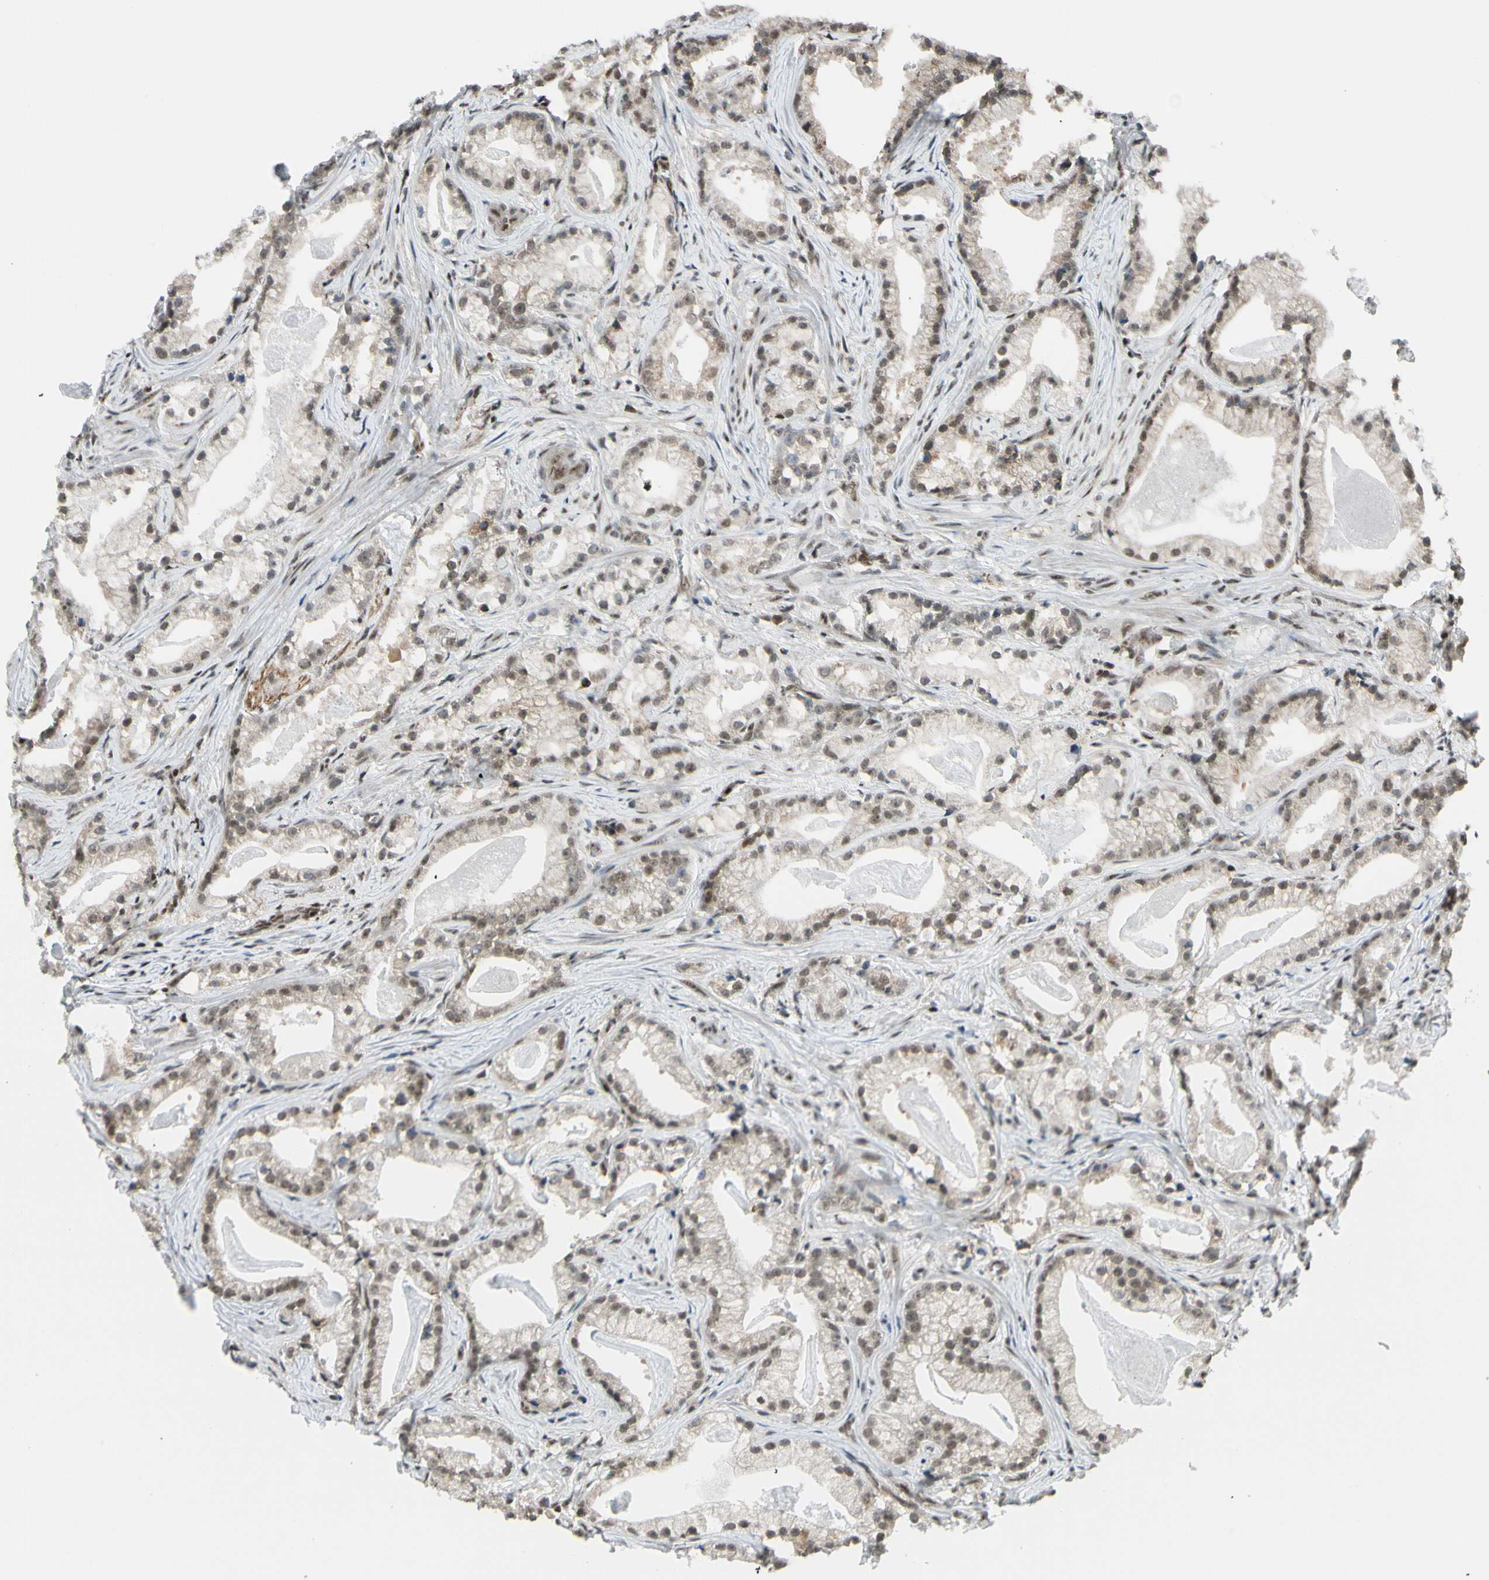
{"staining": {"intensity": "moderate", "quantity": ">75%", "location": "cytoplasmic/membranous,nuclear"}, "tissue": "prostate cancer", "cell_type": "Tumor cells", "image_type": "cancer", "snomed": [{"axis": "morphology", "description": "Adenocarcinoma, Low grade"}, {"axis": "topography", "description": "Prostate"}], "caption": "Moderate cytoplasmic/membranous and nuclear protein expression is seen in about >75% of tumor cells in prostate low-grade adenocarcinoma. Nuclei are stained in blue.", "gene": "DAXX", "patient": {"sex": "male", "age": 59}}